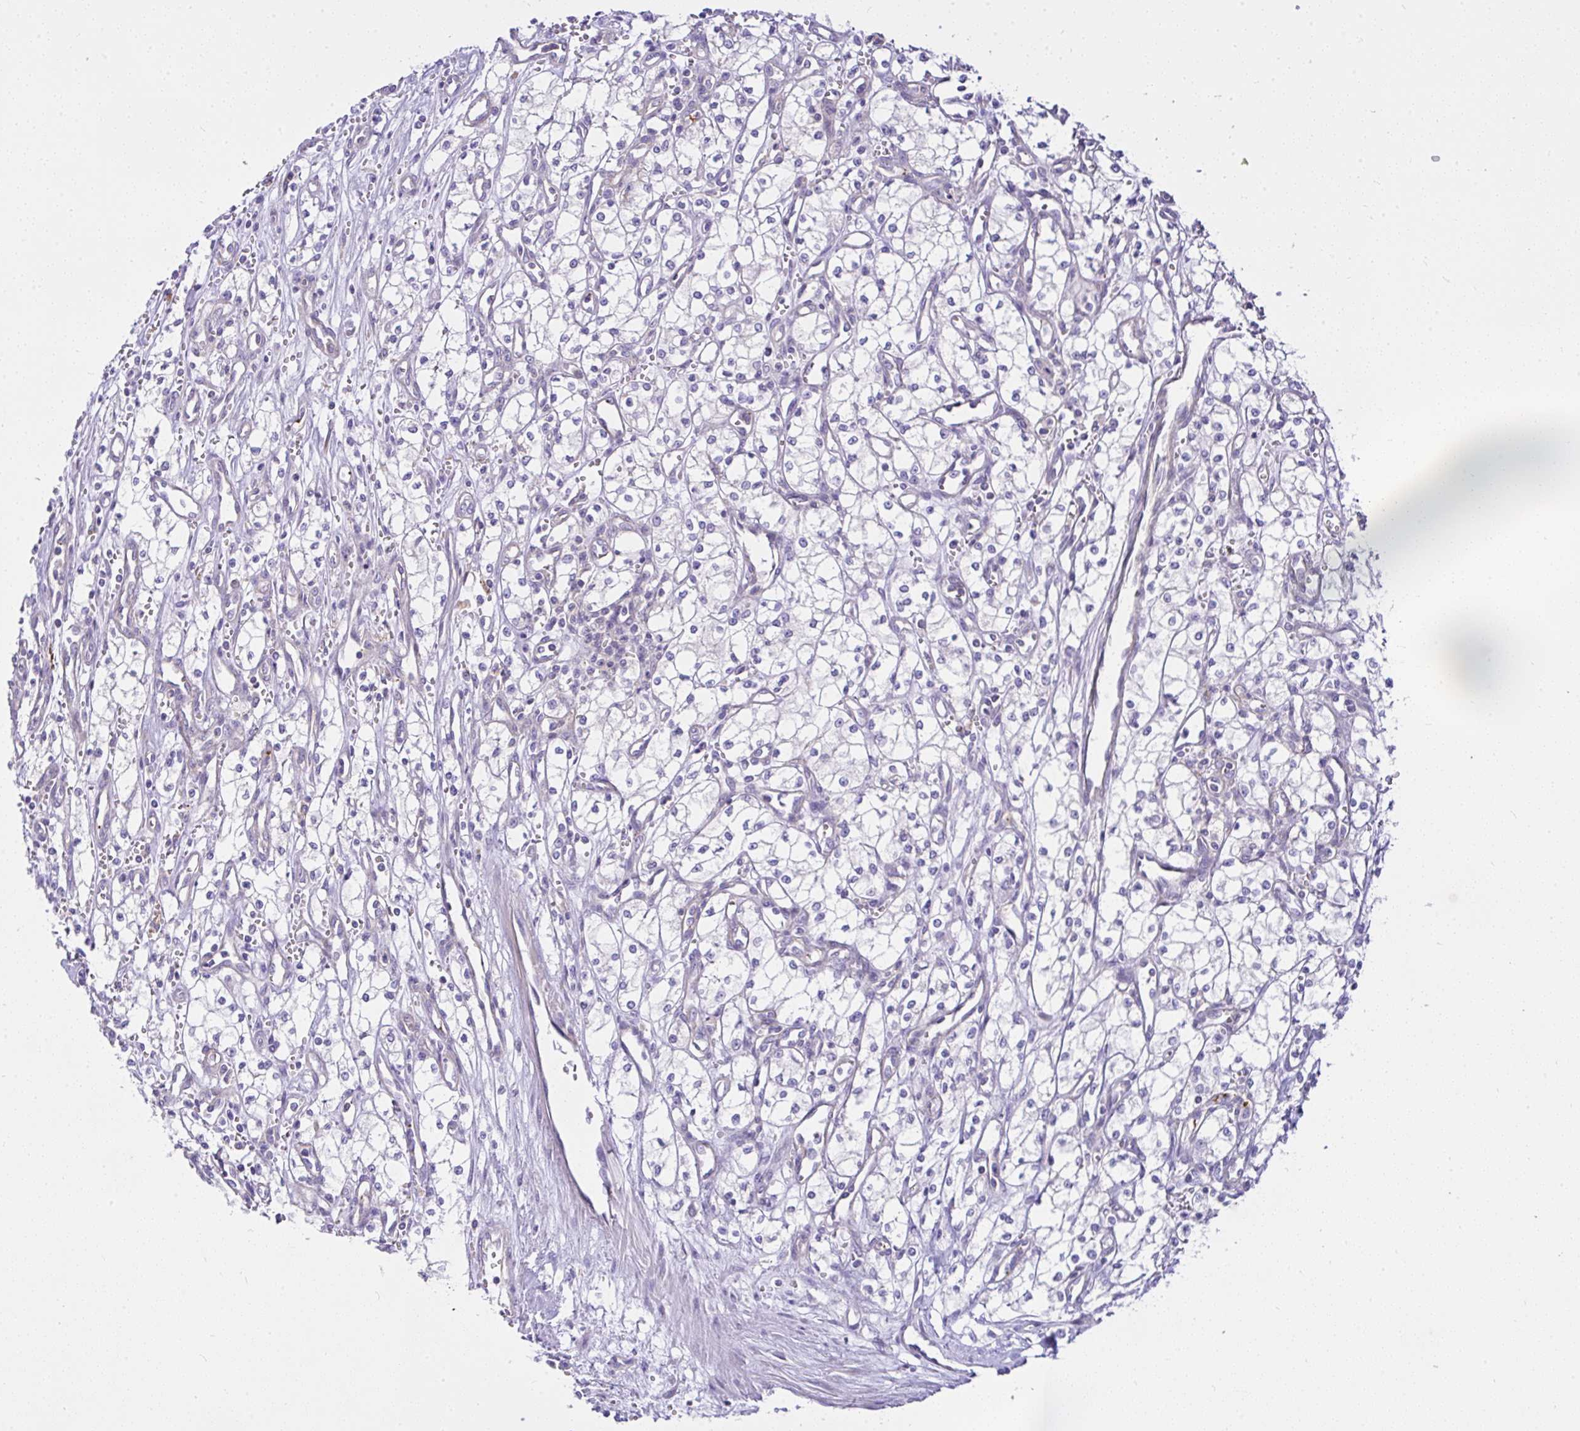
{"staining": {"intensity": "negative", "quantity": "none", "location": "none"}, "tissue": "renal cancer", "cell_type": "Tumor cells", "image_type": "cancer", "snomed": [{"axis": "morphology", "description": "Adenocarcinoma, NOS"}, {"axis": "topography", "description": "Kidney"}], "caption": "IHC of human renal cancer (adenocarcinoma) demonstrates no positivity in tumor cells. The staining is performed using DAB (3,3'-diaminobenzidine) brown chromogen with nuclei counter-stained in using hematoxylin.", "gene": "CCDC142", "patient": {"sex": "male", "age": 59}}